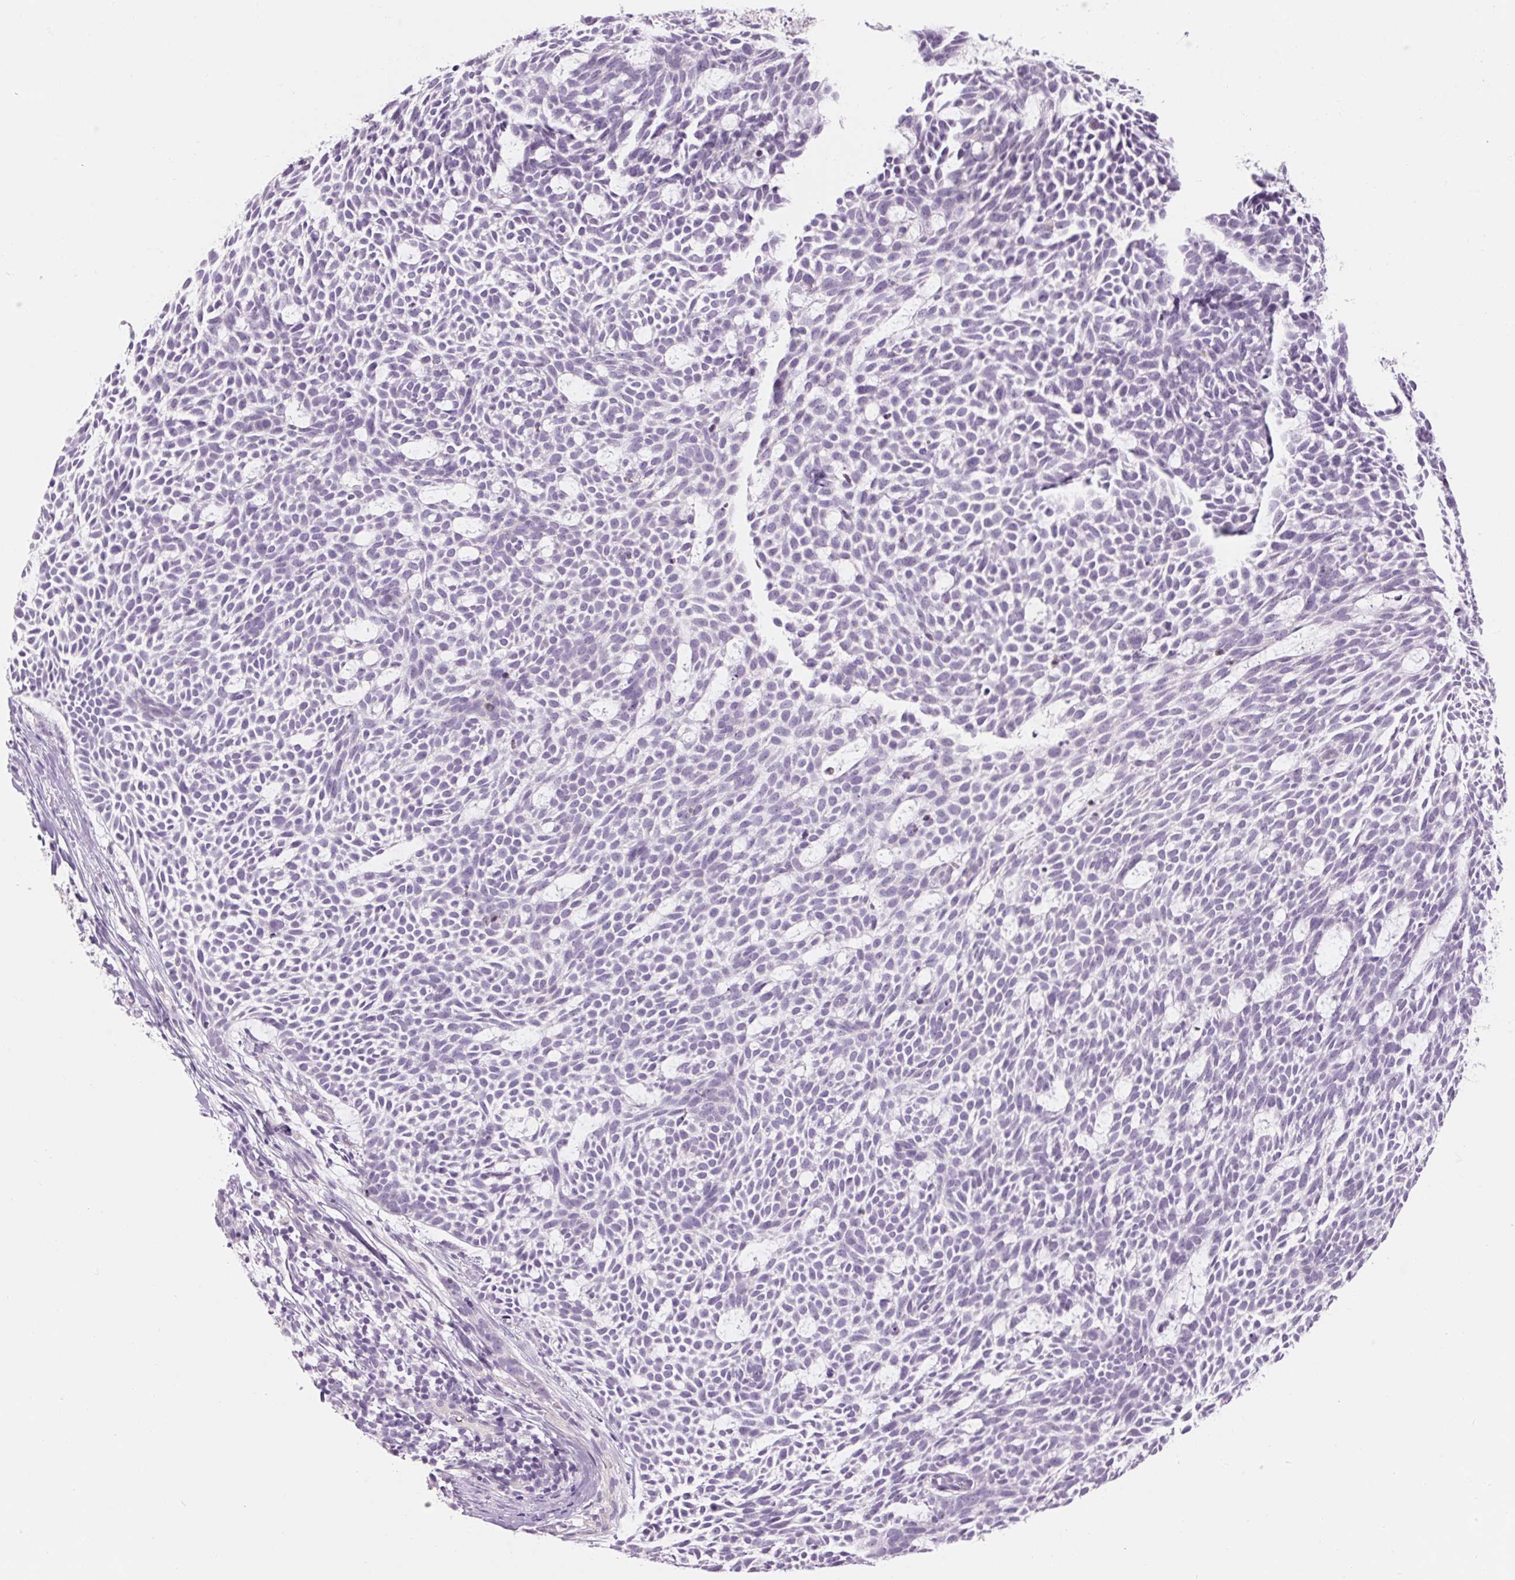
{"staining": {"intensity": "negative", "quantity": "none", "location": "none"}, "tissue": "skin cancer", "cell_type": "Tumor cells", "image_type": "cancer", "snomed": [{"axis": "morphology", "description": "Basal cell carcinoma"}, {"axis": "topography", "description": "Skin"}], "caption": "Immunohistochemistry micrograph of neoplastic tissue: human basal cell carcinoma (skin) stained with DAB exhibits no significant protein staining in tumor cells.", "gene": "RPTN", "patient": {"sex": "male", "age": 83}}